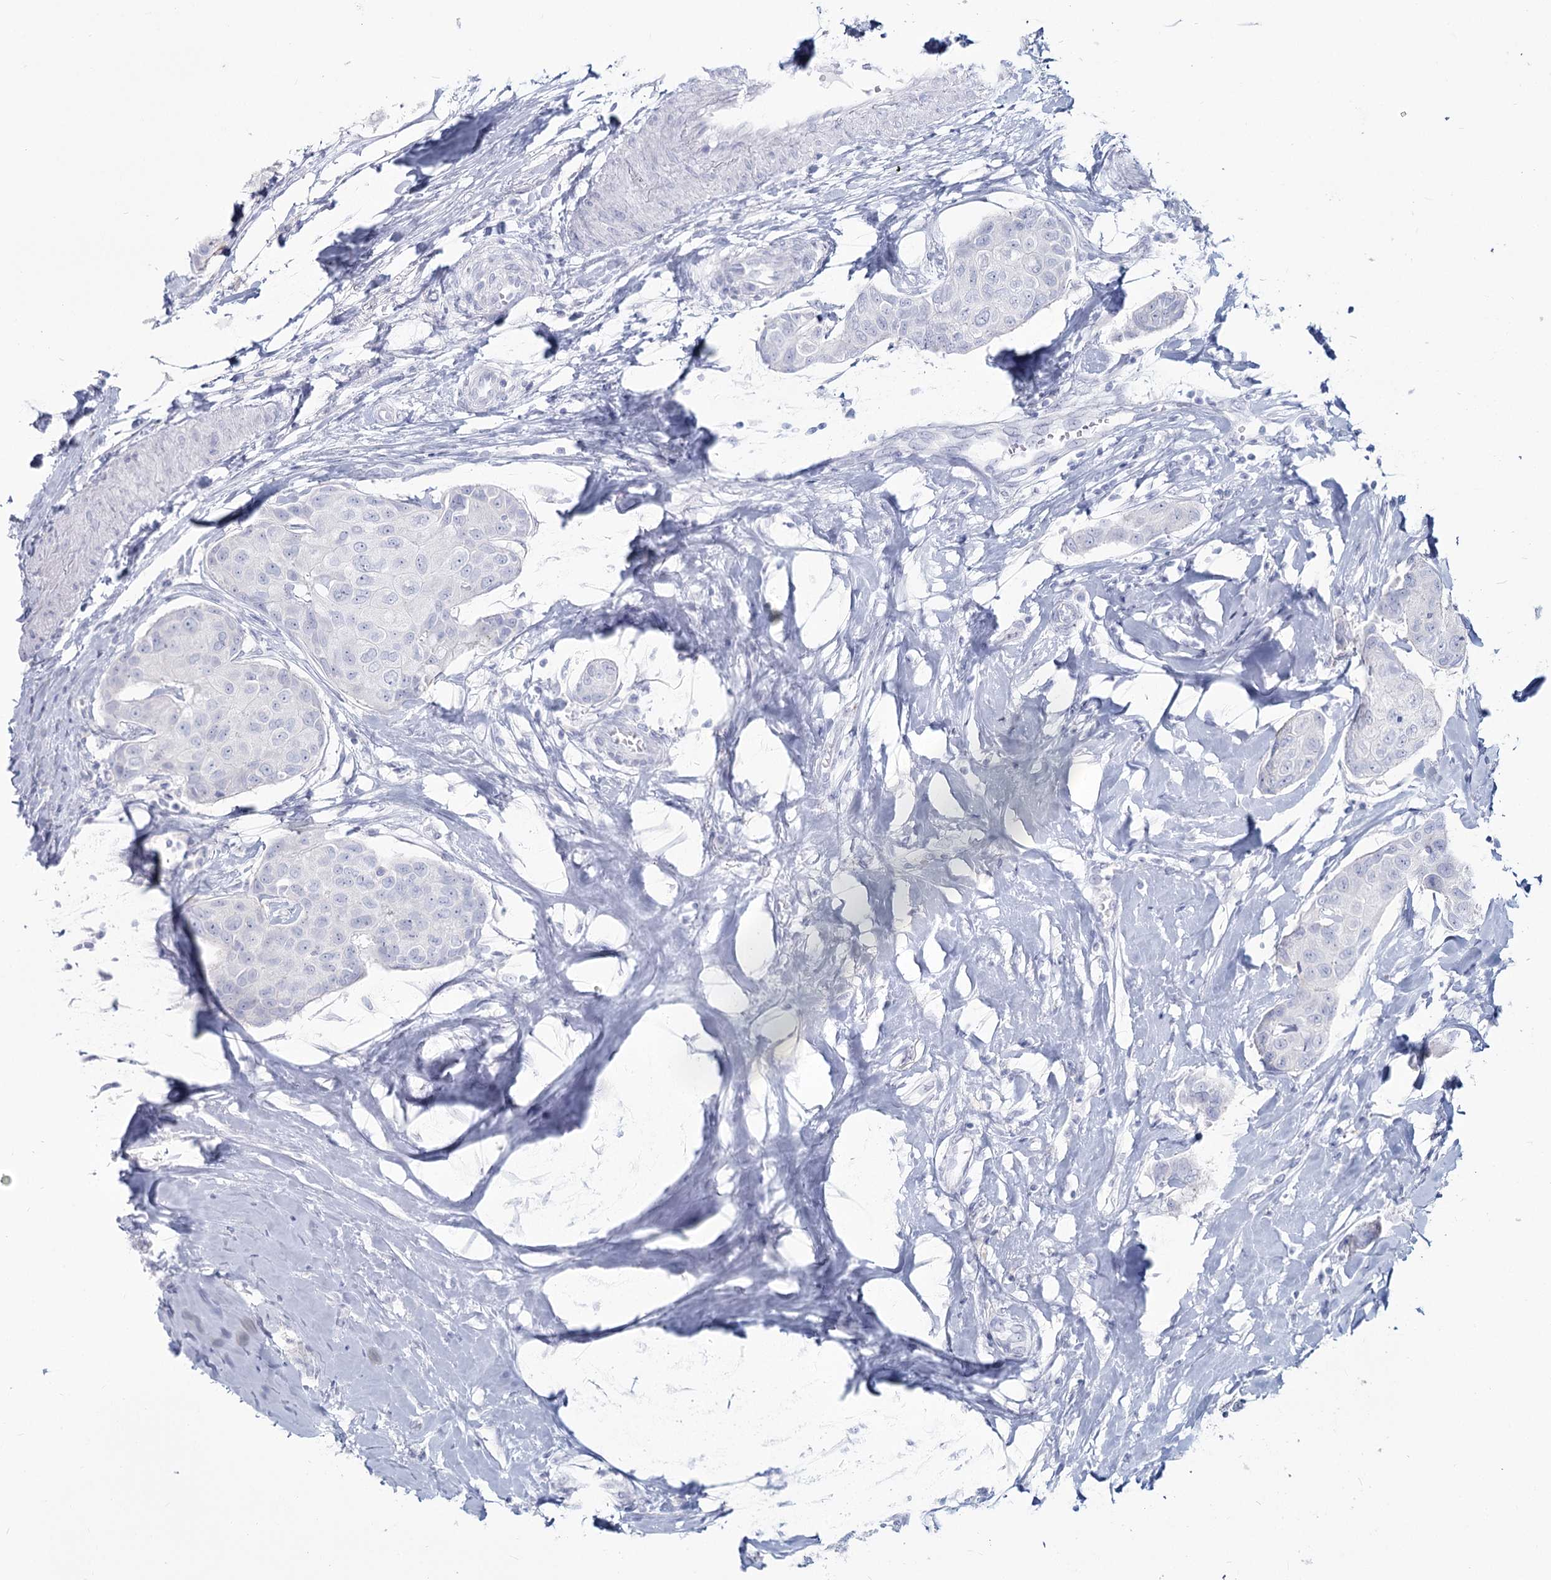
{"staining": {"intensity": "negative", "quantity": "none", "location": "none"}, "tissue": "breast cancer", "cell_type": "Tumor cells", "image_type": "cancer", "snomed": [{"axis": "morphology", "description": "Duct carcinoma"}, {"axis": "topography", "description": "Breast"}], "caption": "A histopathology image of invasive ductal carcinoma (breast) stained for a protein reveals no brown staining in tumor cells.", "gene": "SLC6A19", "patient": {"sex": "female", "age": 80}}